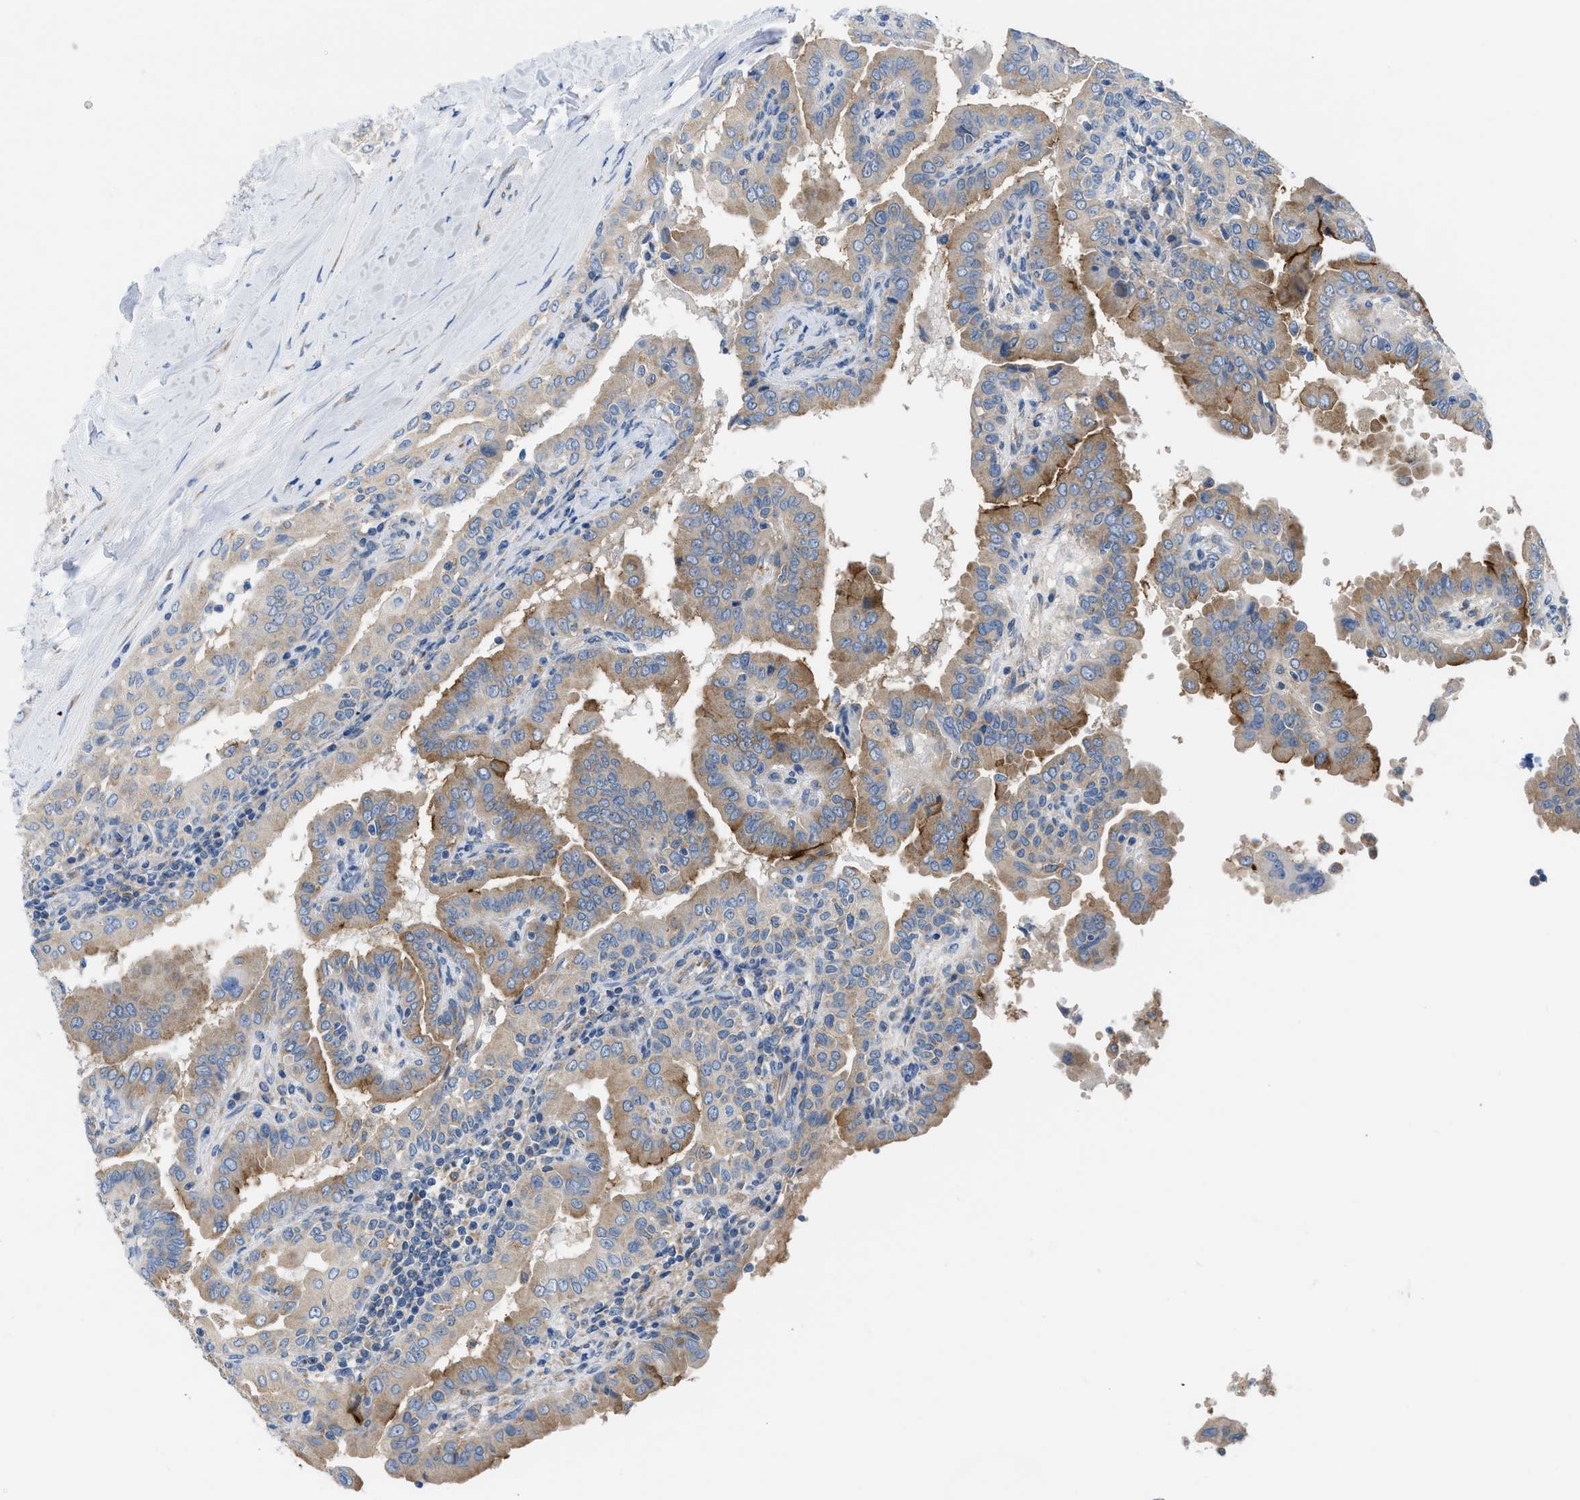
{"staining": {"intensity": "weak", "quantity": ">75%", "location": "cytoplasmic/membranous"}, "tissue": "thyroid cancer", "cell_type": "Tumor cells", "image_type": "cancer", "snomed": [{"axis": "morphology", "description": "Papillary adenocarcinoma, NOS"}, {"axis": "topography", "description": "Thyroid gland"}], "caption": "Human thyroid cancer (papillary adenocarcinoma) stained with a brown dye exhibits weak cytoplasmic/membranous positive staining in about >75% of tumor cells.", "gene": "BNC2", "patient": {"sex": "male", "age": 33}}